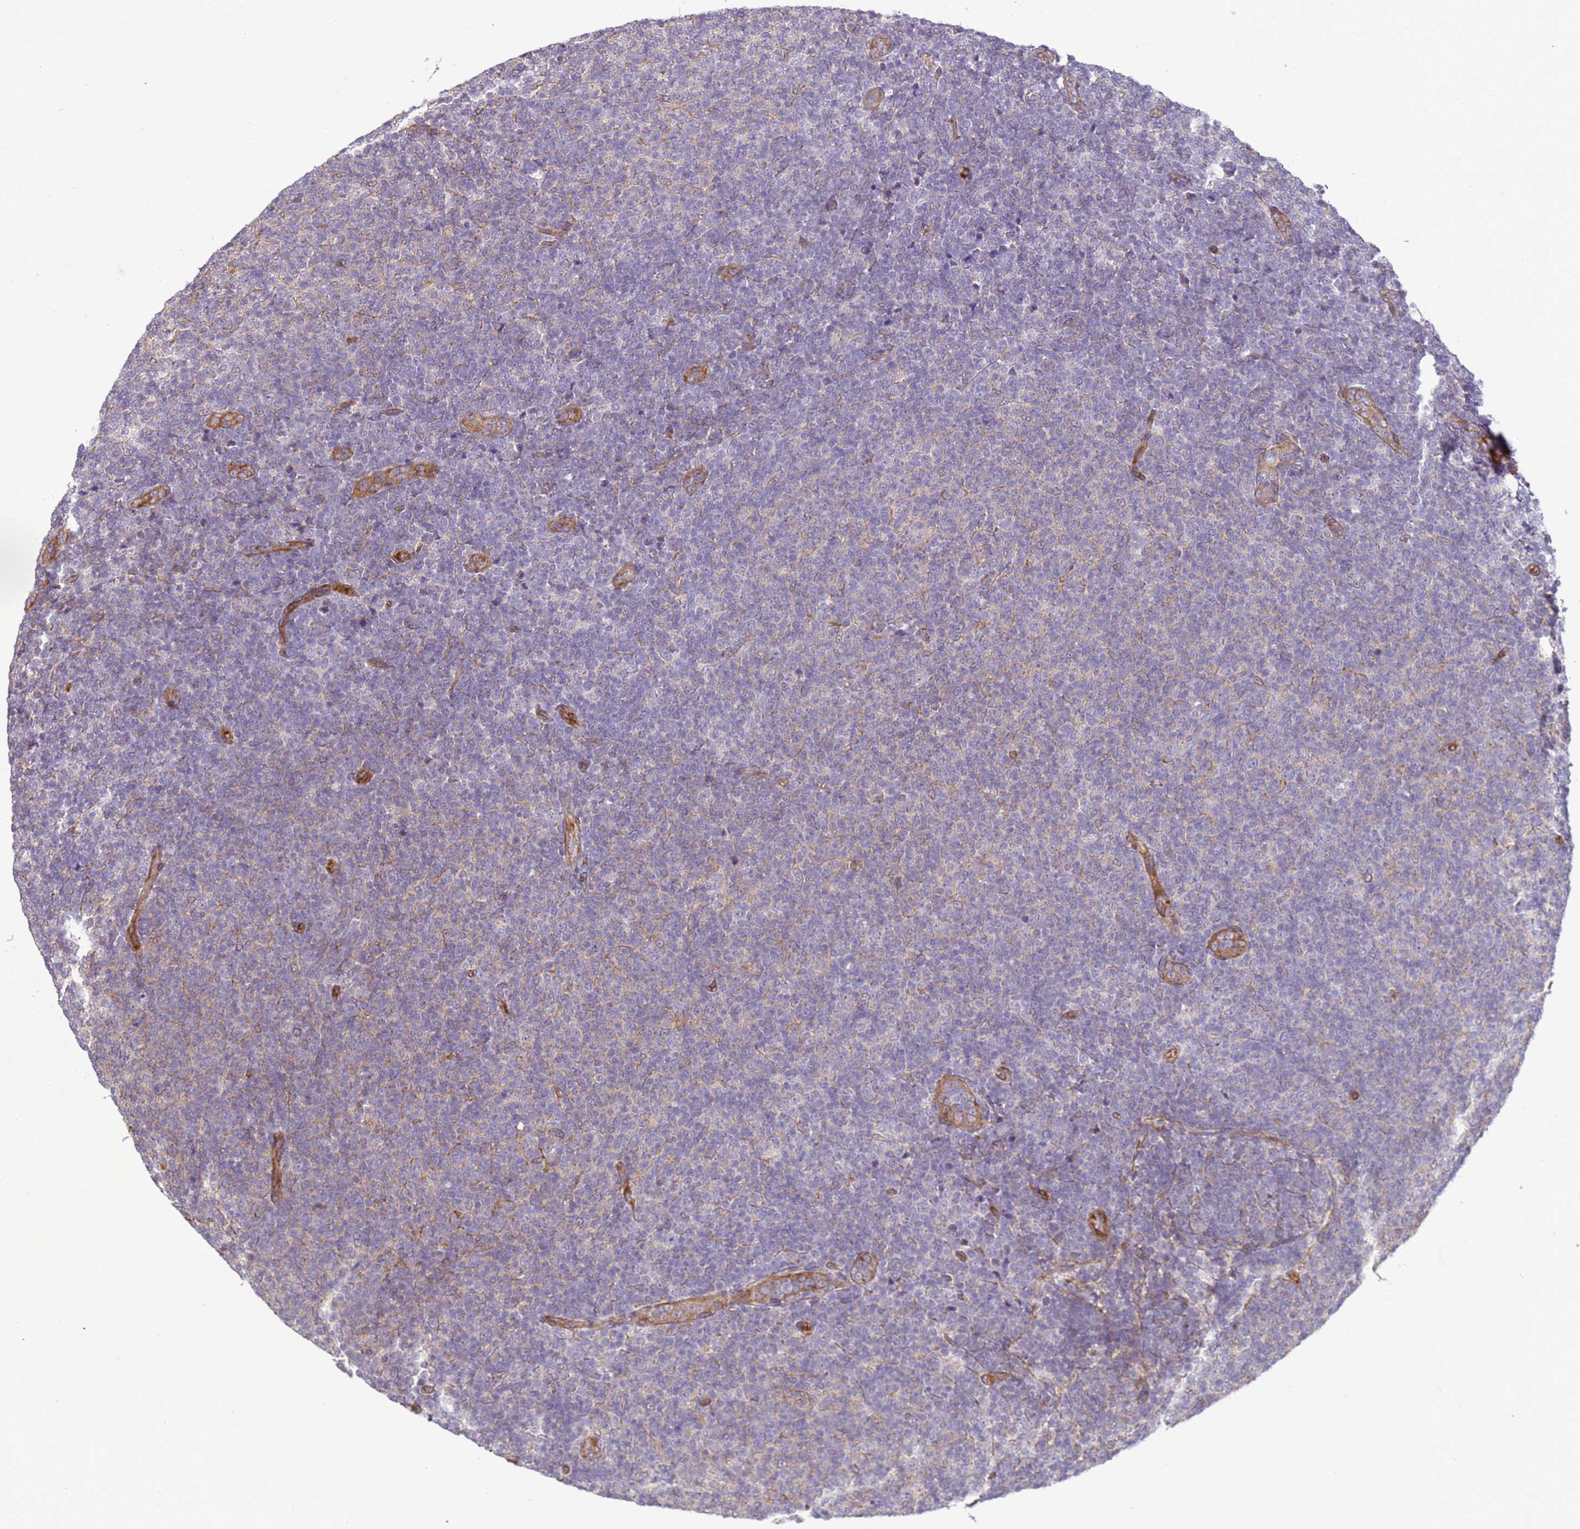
{"staining": {"intensity": "weak", "quantity": "<25%", "location": "cytoplasmic/membranous"}, "tissue": "lymphoma", "cell_type": "Tumor cells", "image_type": "cancer", "snomed": [{"axis": "morphology", "description": "Malignant lymphoma, non-Hodgkin's type, Low grade"}, {"axis": "topography", "description": "Lymph node"}], "caption": "DAB immunohistochemical staining of lymphoma exhibits no significant staining in tumor cells.", "gene": "ITGB4", "patient": {"sex": "male", "age": 66}}